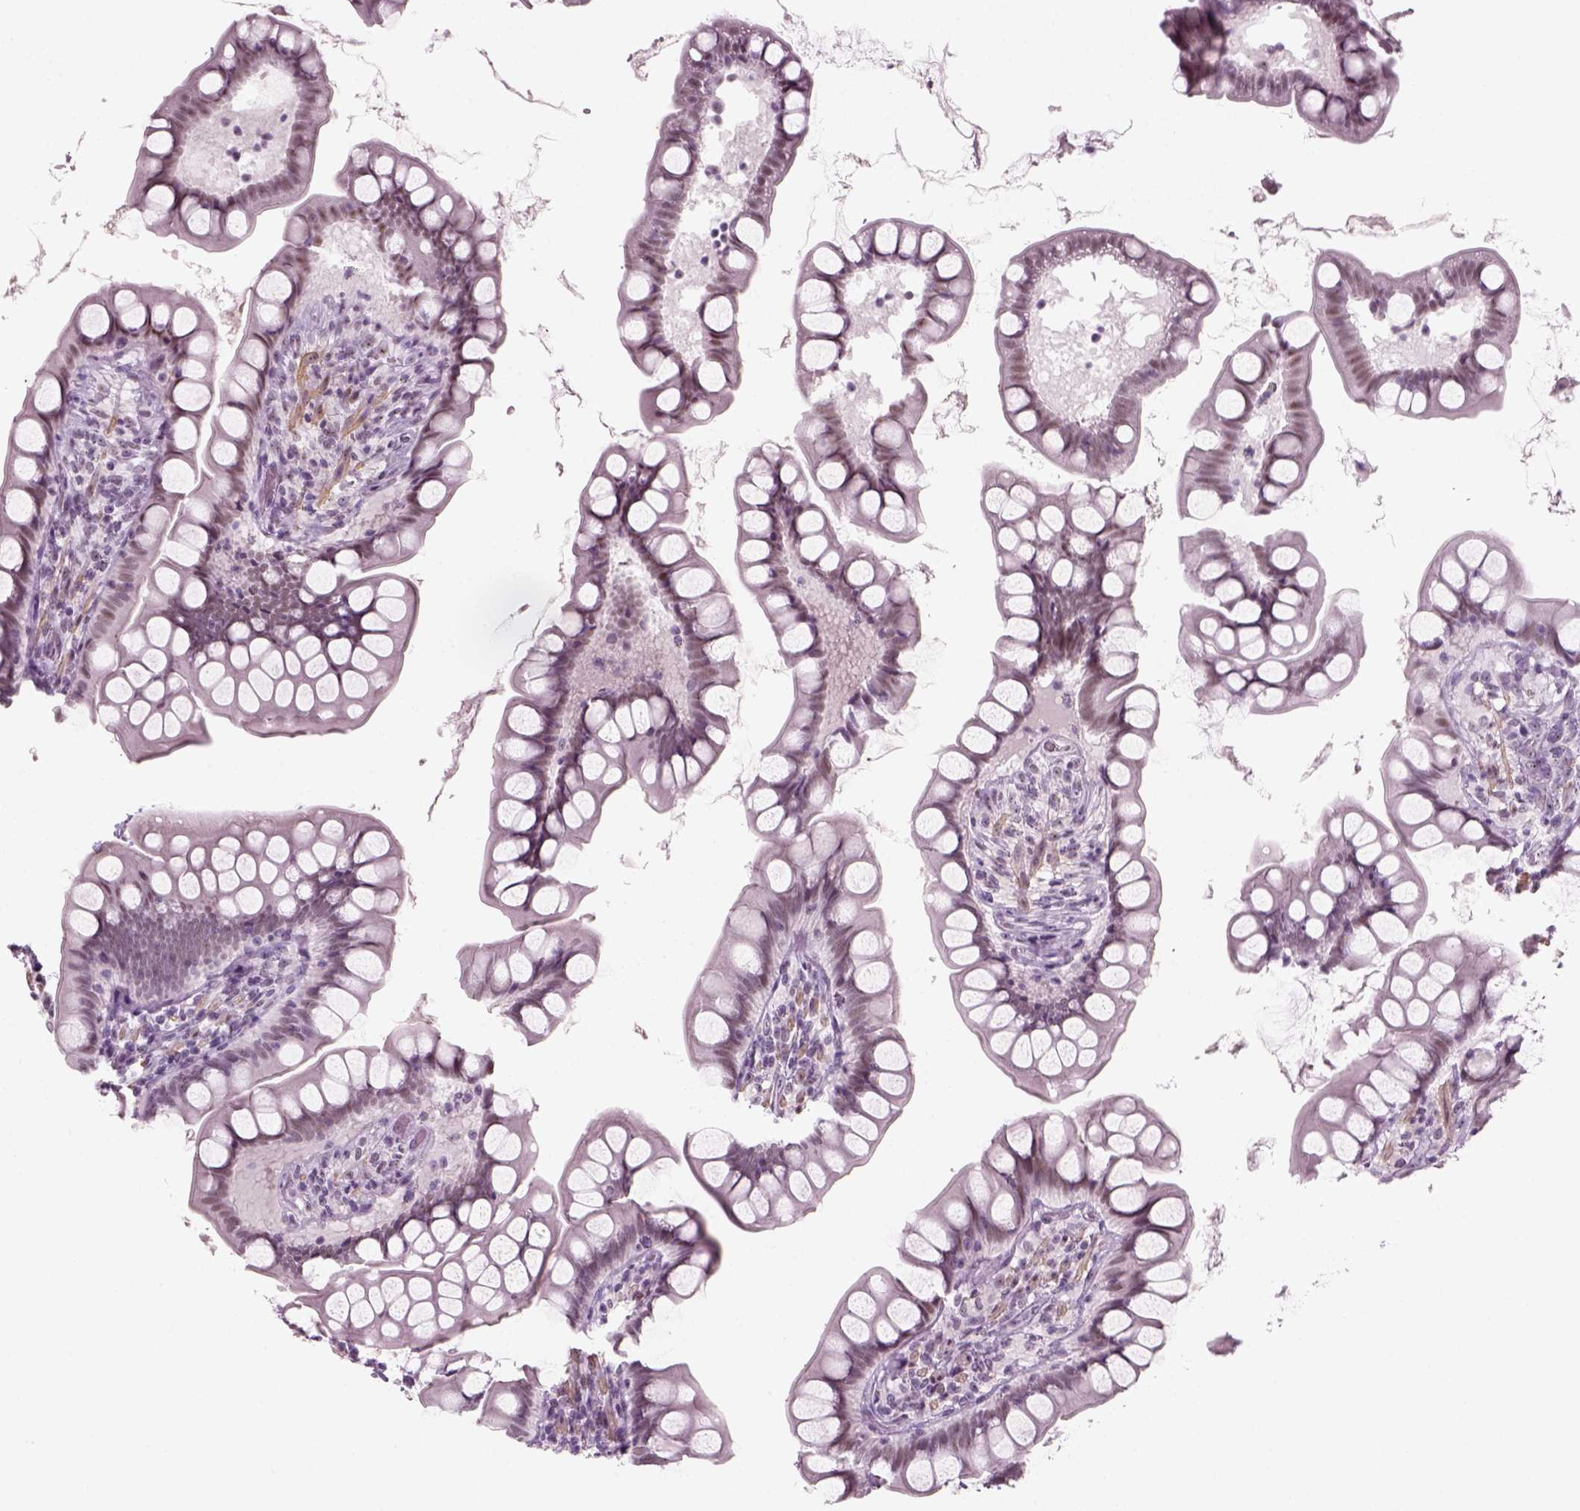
{"staining": {"intensity": "moderate", "quantity": "<25%", "location": "nuclear"}, "tissue": "small intestine", "cell_type": "Glandular cells", "image_type": "normal", "snomed": [{"axis": "morphology", "description": "Normal tissue, NOS"}, {"axis": "topography", "description": "Small intestine"}], "caption": "Human small intestine stained with a protein marker demonstrates moderate staining in glandular cells.", "gene": "ZNF865", "patient": {"sex": "male", "age": 70}}